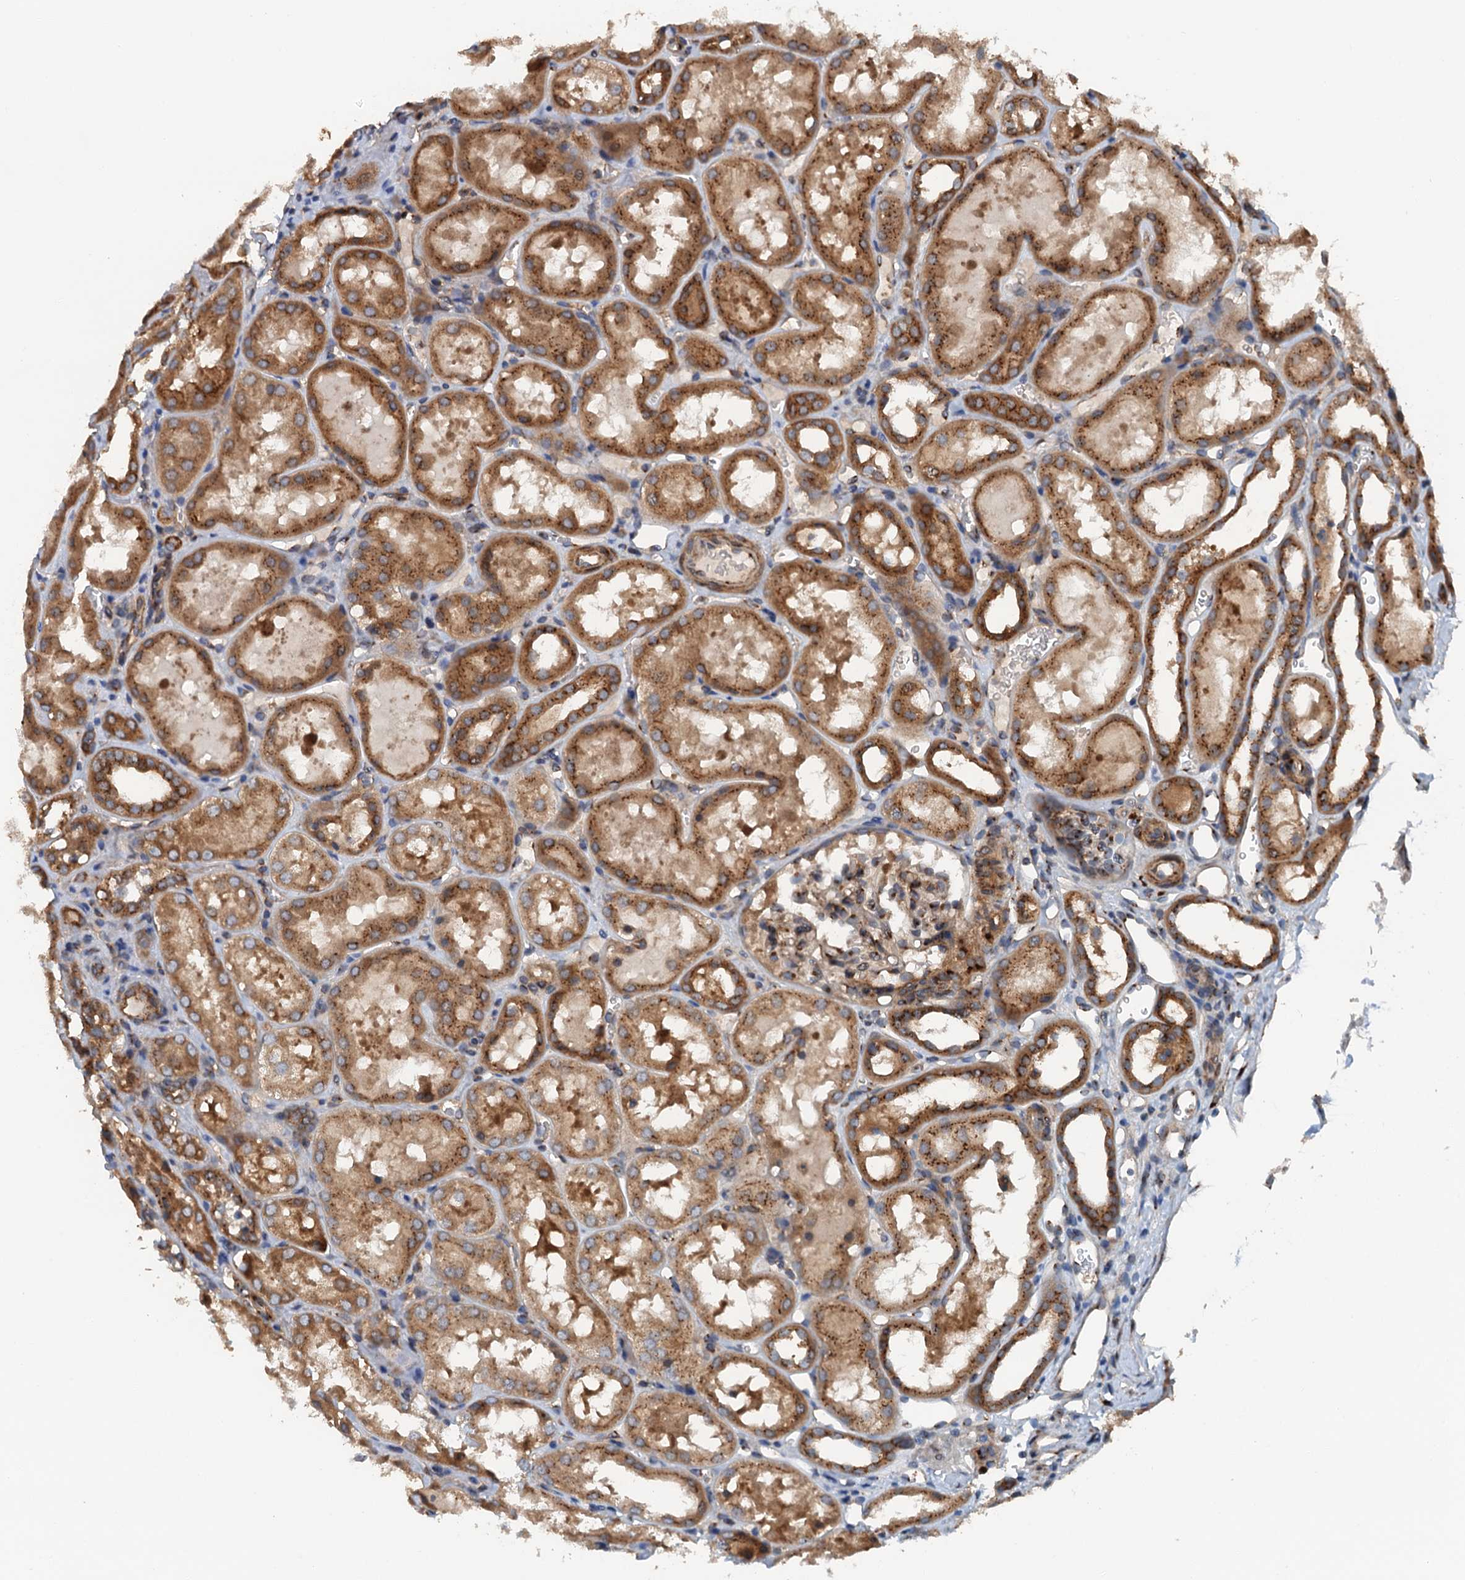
{"staining": {"intensity": "moderate", "quantity": "<25%", "location": "cytoplasmic/membranous"}, "tissue": "kidney", "cell_type": "Cells in glomeruli", "image_type": "normal", "snomed": [{"axis": "morphology", "description": "Normal tissue, NOS"}, {"axis": "topography", "description": "Kidney"}, {"axis": "topography", "description": "Urinary bladder"}], "caption": "An immunohistochemistry (IHC) histopathology image of benign tissue is shown. Protein staining in brown shows moderate cytoplasmic/membranous positivity in kidney within cells in glomeruli.", "gene": "COG3", "patient": {"sex": "male", "age": 16}}